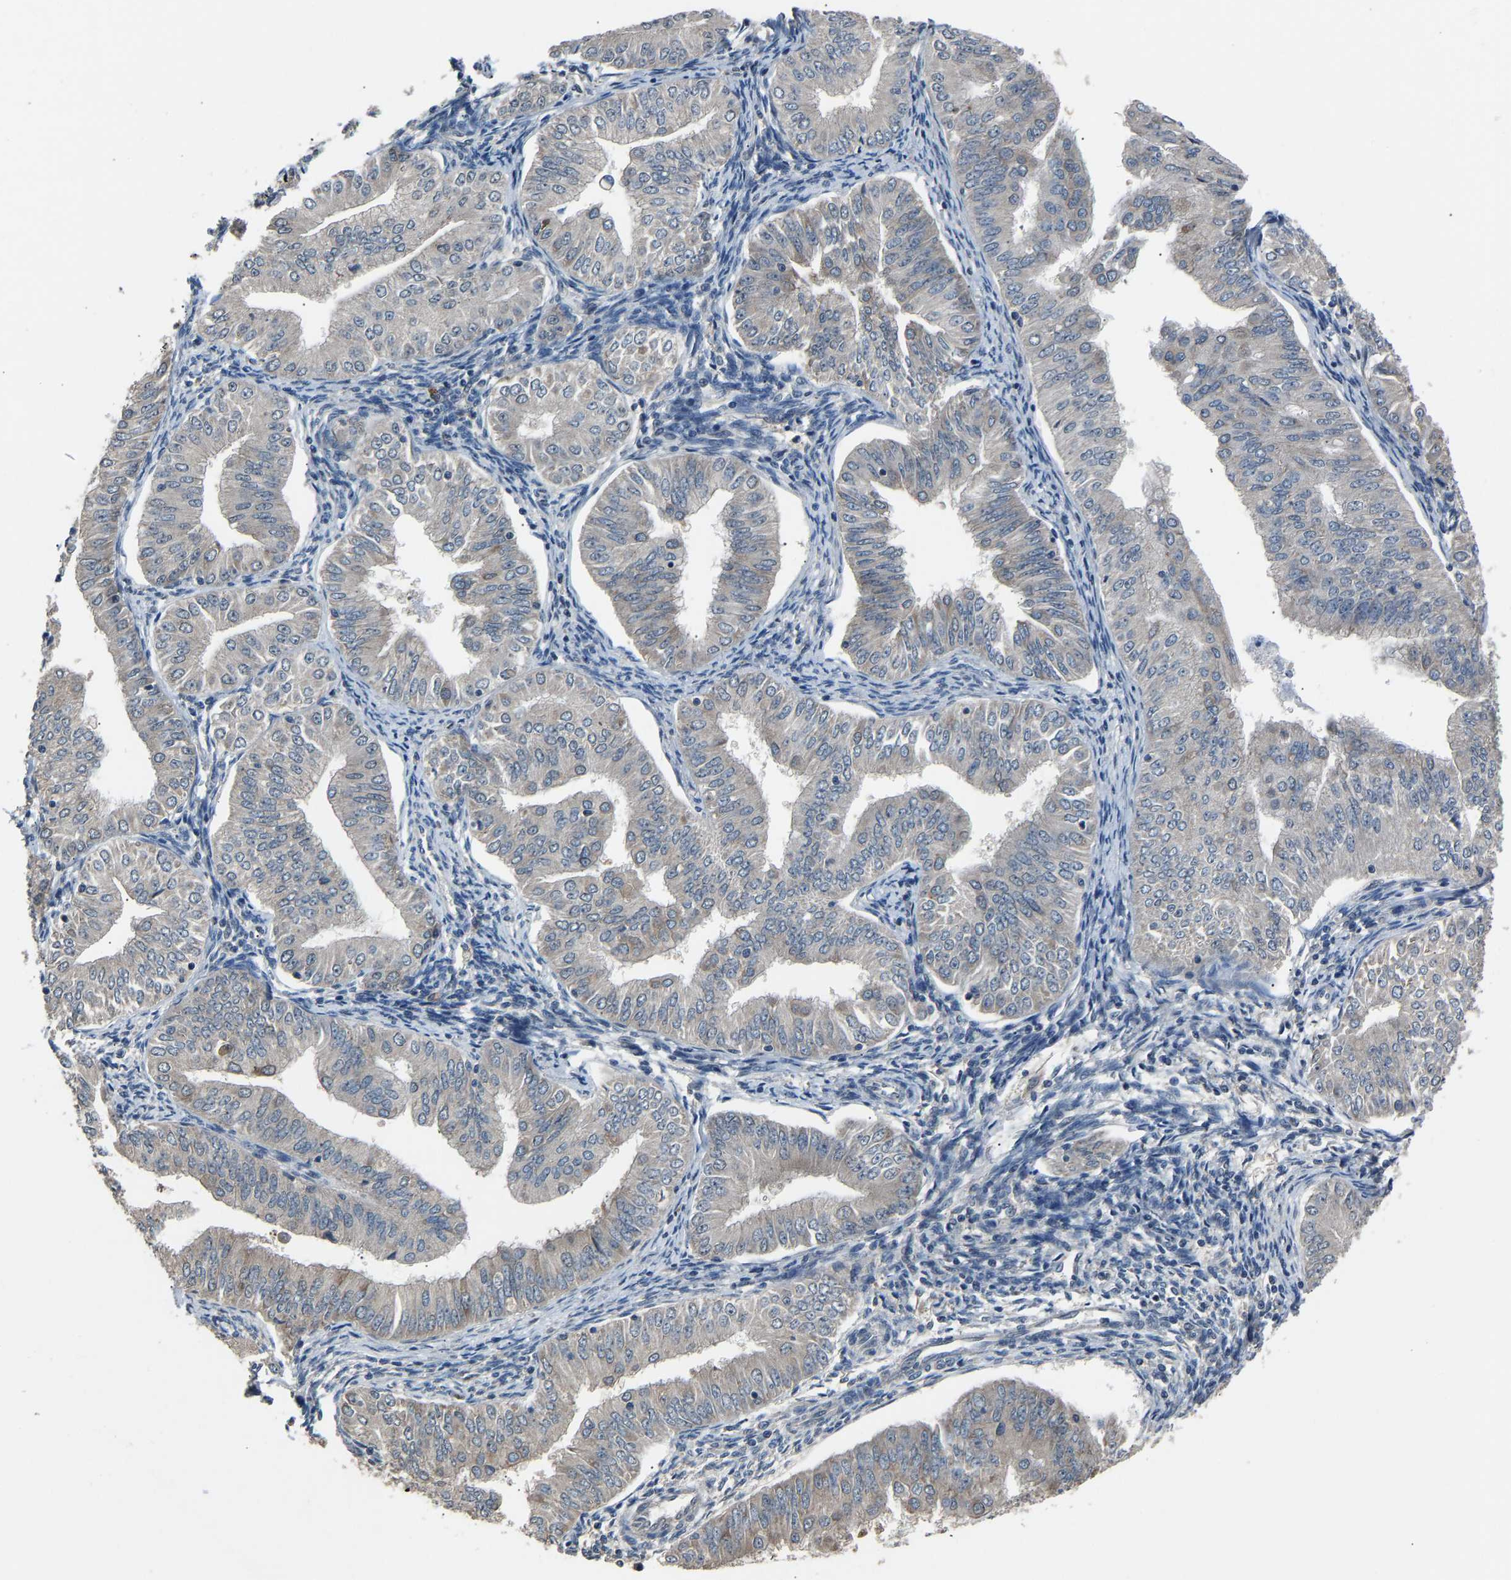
{"staining": {"intensity": "weak", "quantity": "<25%", "location": "cytoplasmic/membranous"}, "tissue": "endometrial cancer", "cell_type": "Tumor cells", "image_type": "cancer", "snomed": [{"axis": "morphology", "description": "Normal tissue, NOS"}, {"axis": "morphology", "description": "Adenocarcinoma, NOS"}, {"axis": "topography", "description": "Endometrium"}], "caption": "Tumor cells are negative for brown protein staining in adenocarcinoma (endometrial). (Brightfield microscopy of DAB immunohistochemistry (IHC) at high magnification).", "gene": "ABCC9", "patient": {"sex": "female", "age": 53}}